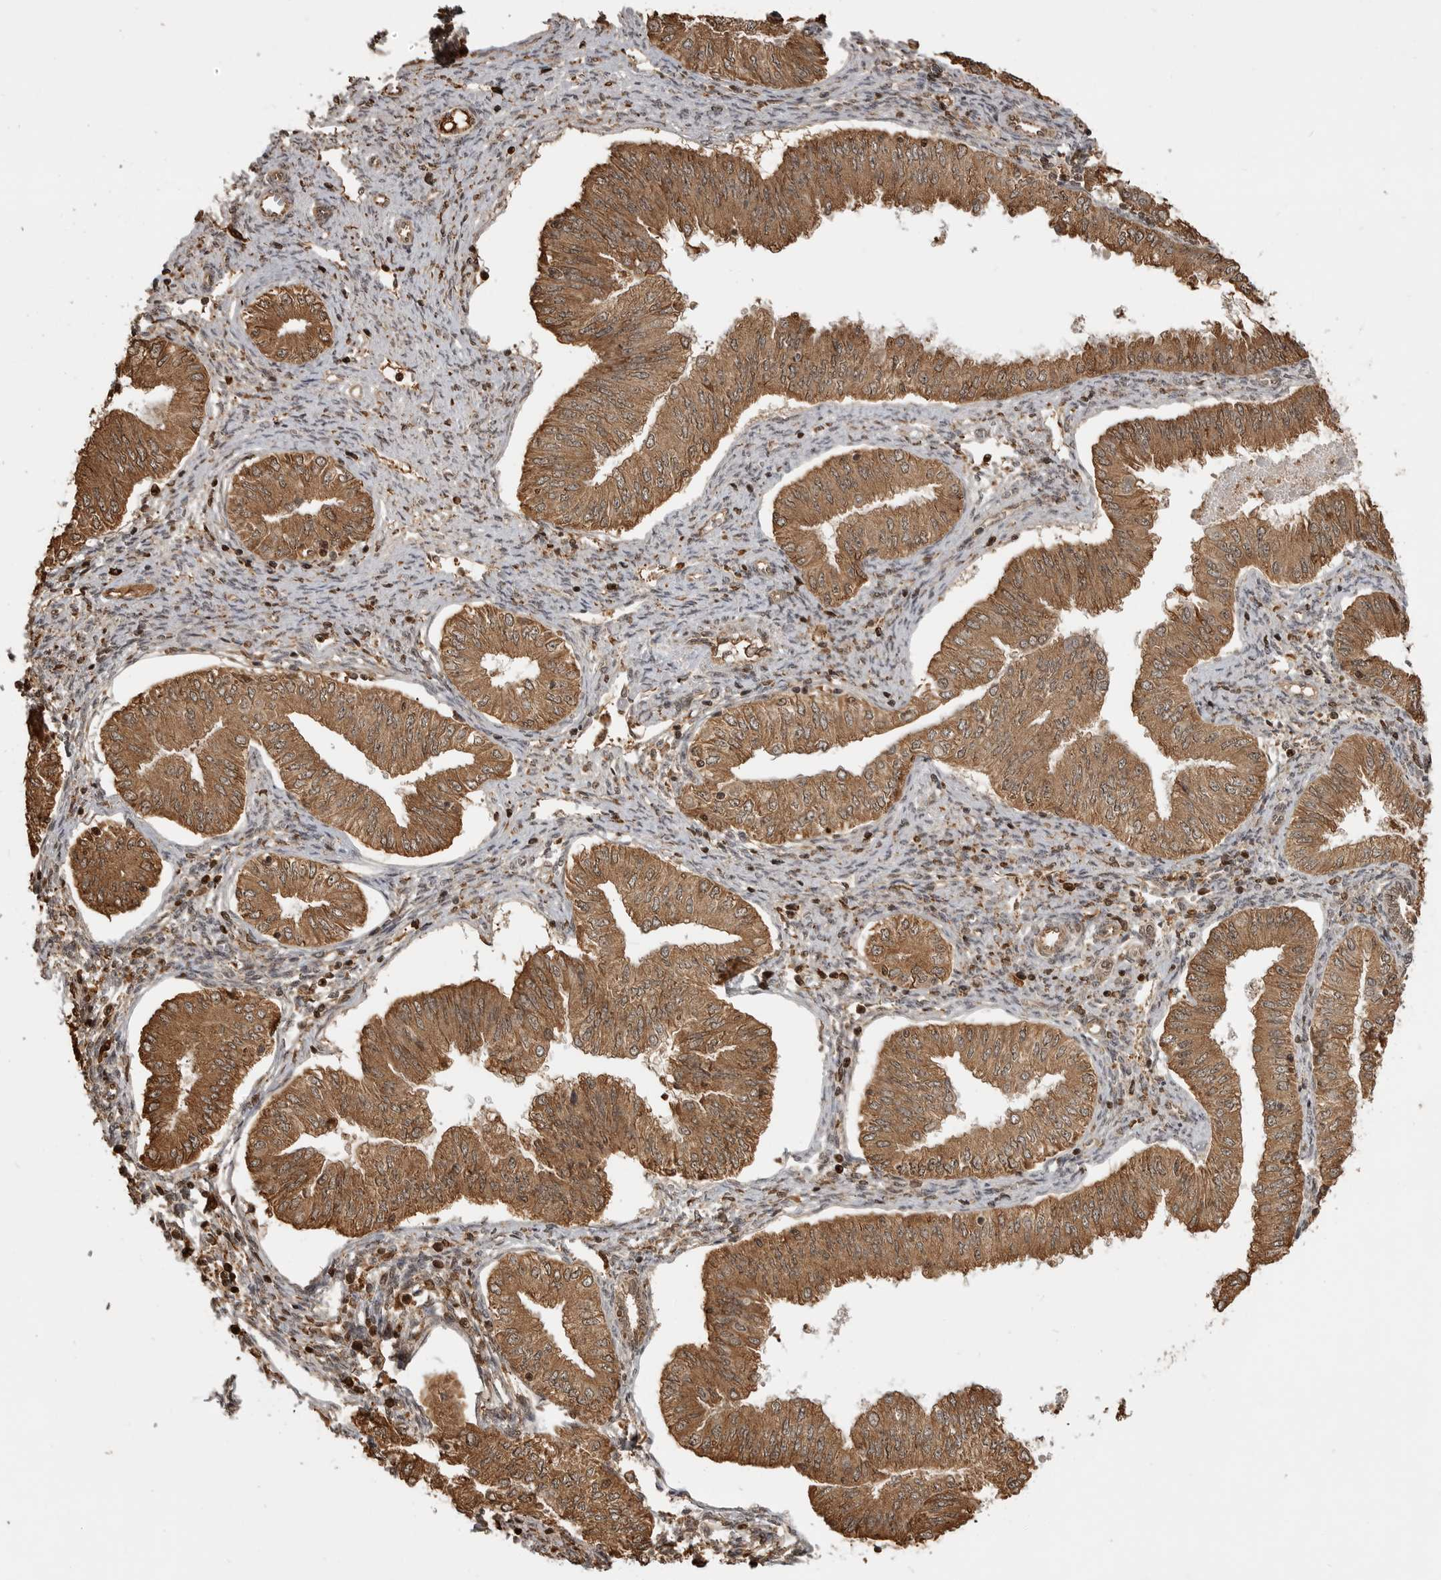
{"staining": {"intensity": "moderate", "quantity": ">75%", "location": "cytoplasmic/membranous,nuclear"}, "tissue": "endometrial cancer", "cell_type": "Tumor cells", "image_type": "cancer", "snomed": [{"axis": "morphology", "description": "Normal tissue, NOS"}, {"axis": "morphology", "description": "Adenocarcinoma, NOS"}, {"axis": "topography", "description": "Endometrium"}], "caption": "Immunohistochemistry histopathology image of neoplastic tissue: human endometrial adenocarcinoma stained using IHC shows medium levels of moderate protein expression localized specifically in the cytoplasmic/membranous and nuclear of tumor cells, appearing as a cytoplasmic/membranous and nuclear brown color.", "gene": "BMP2K", "patient": {"sex": "female", "age": 53}}